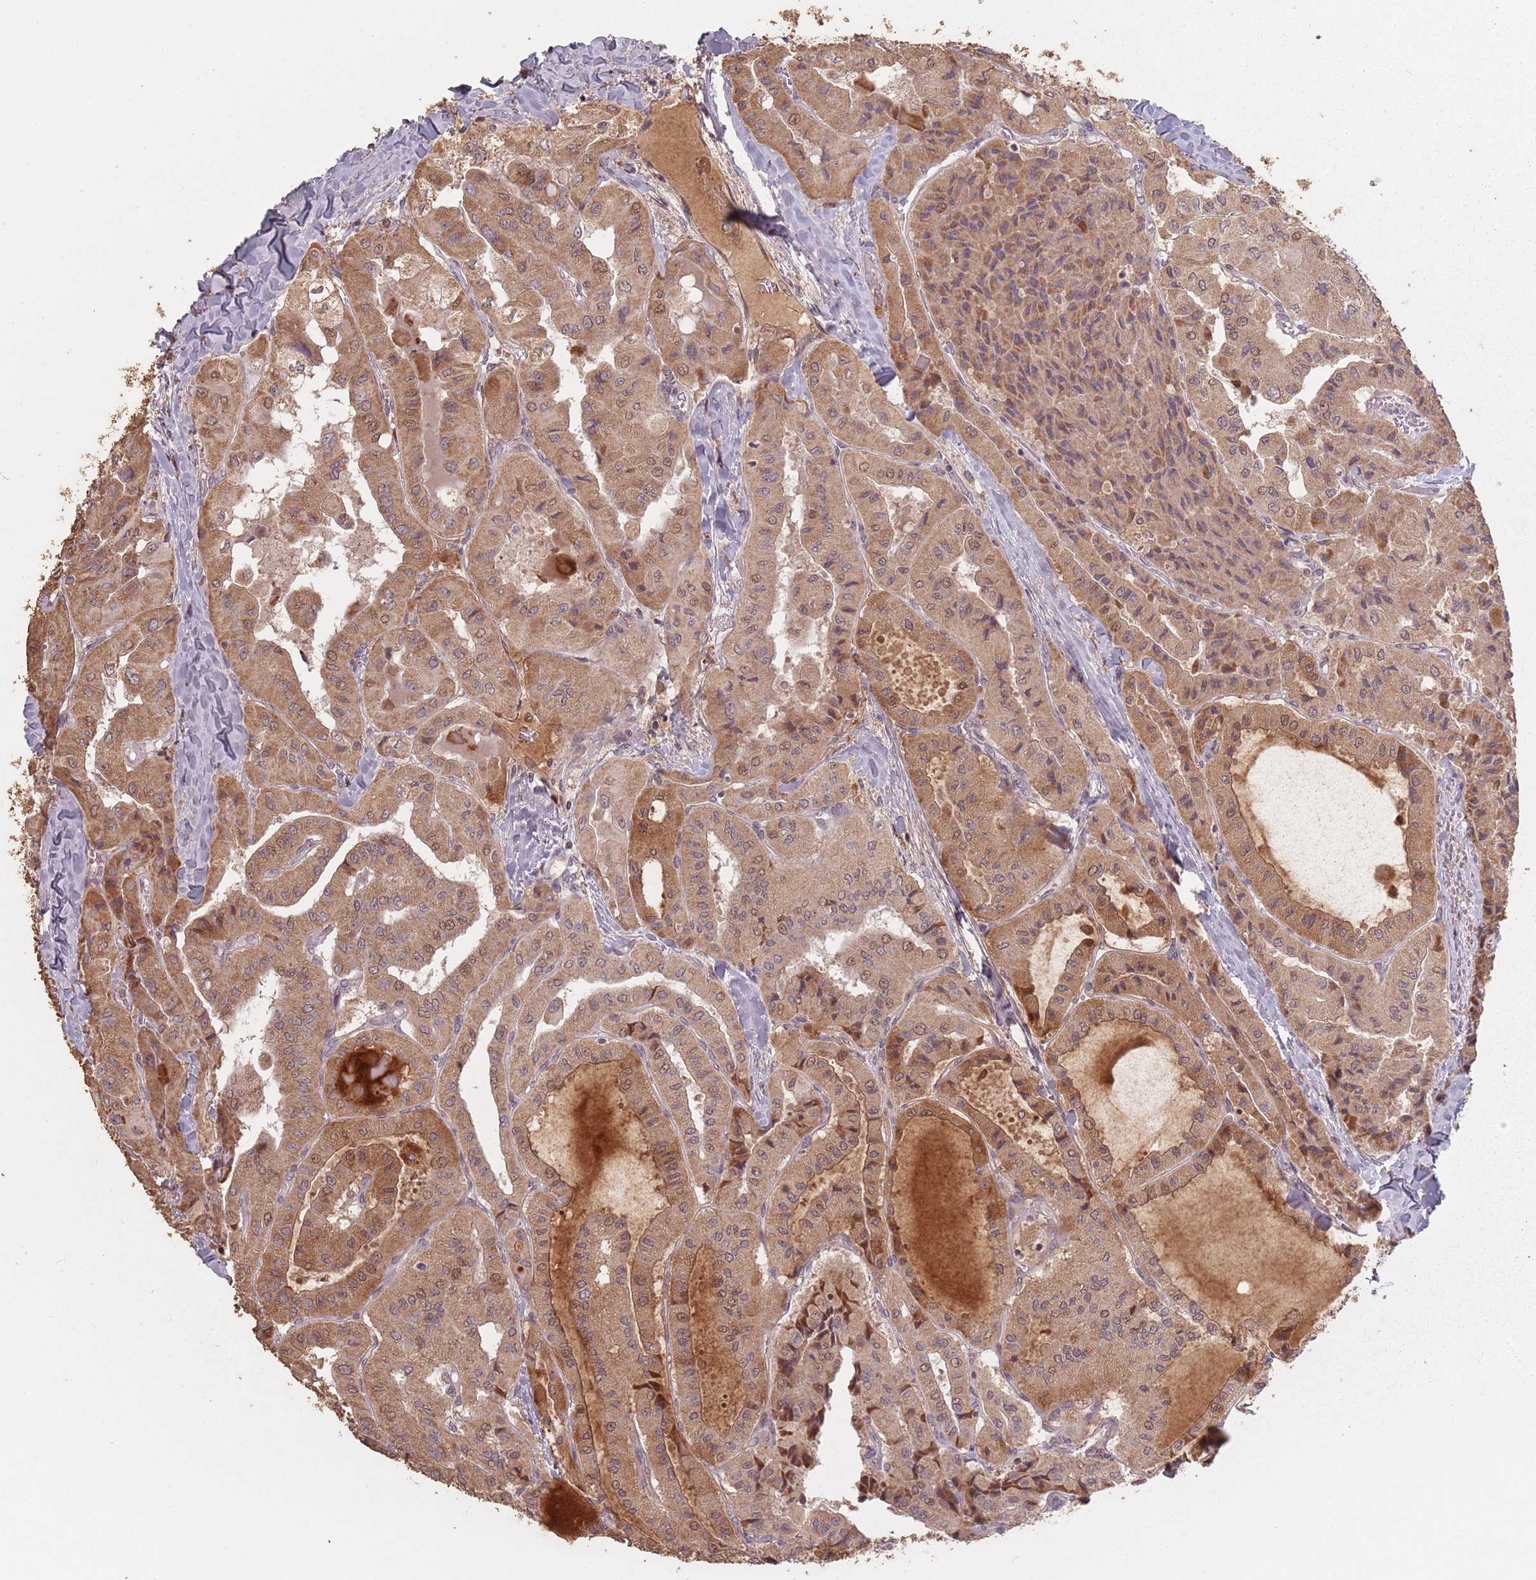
{"staining": {"intensity": "moderate", "quantity": ">75%", "location": "cytoplasmic/membranous,nuclear"}, "tissue": "thyroid cancer", "cell_type": "Tumor cells", "image_type": "cancer", "snomed": [{"axis": "morphology", "description": "Normal tissue, NOS"}, {"axis": "morphology", "description": "Papillary adenocarcinoma, NOS"}, {"axis": "topography", "description": "Thyroid gland"}], "caption": "Thyroid papillary adenocarcinoma stained with a protein marker shows moderate staining in tumor cells.", "gene": "VPS52", "patient": {"sex": "female", "age": 59}}